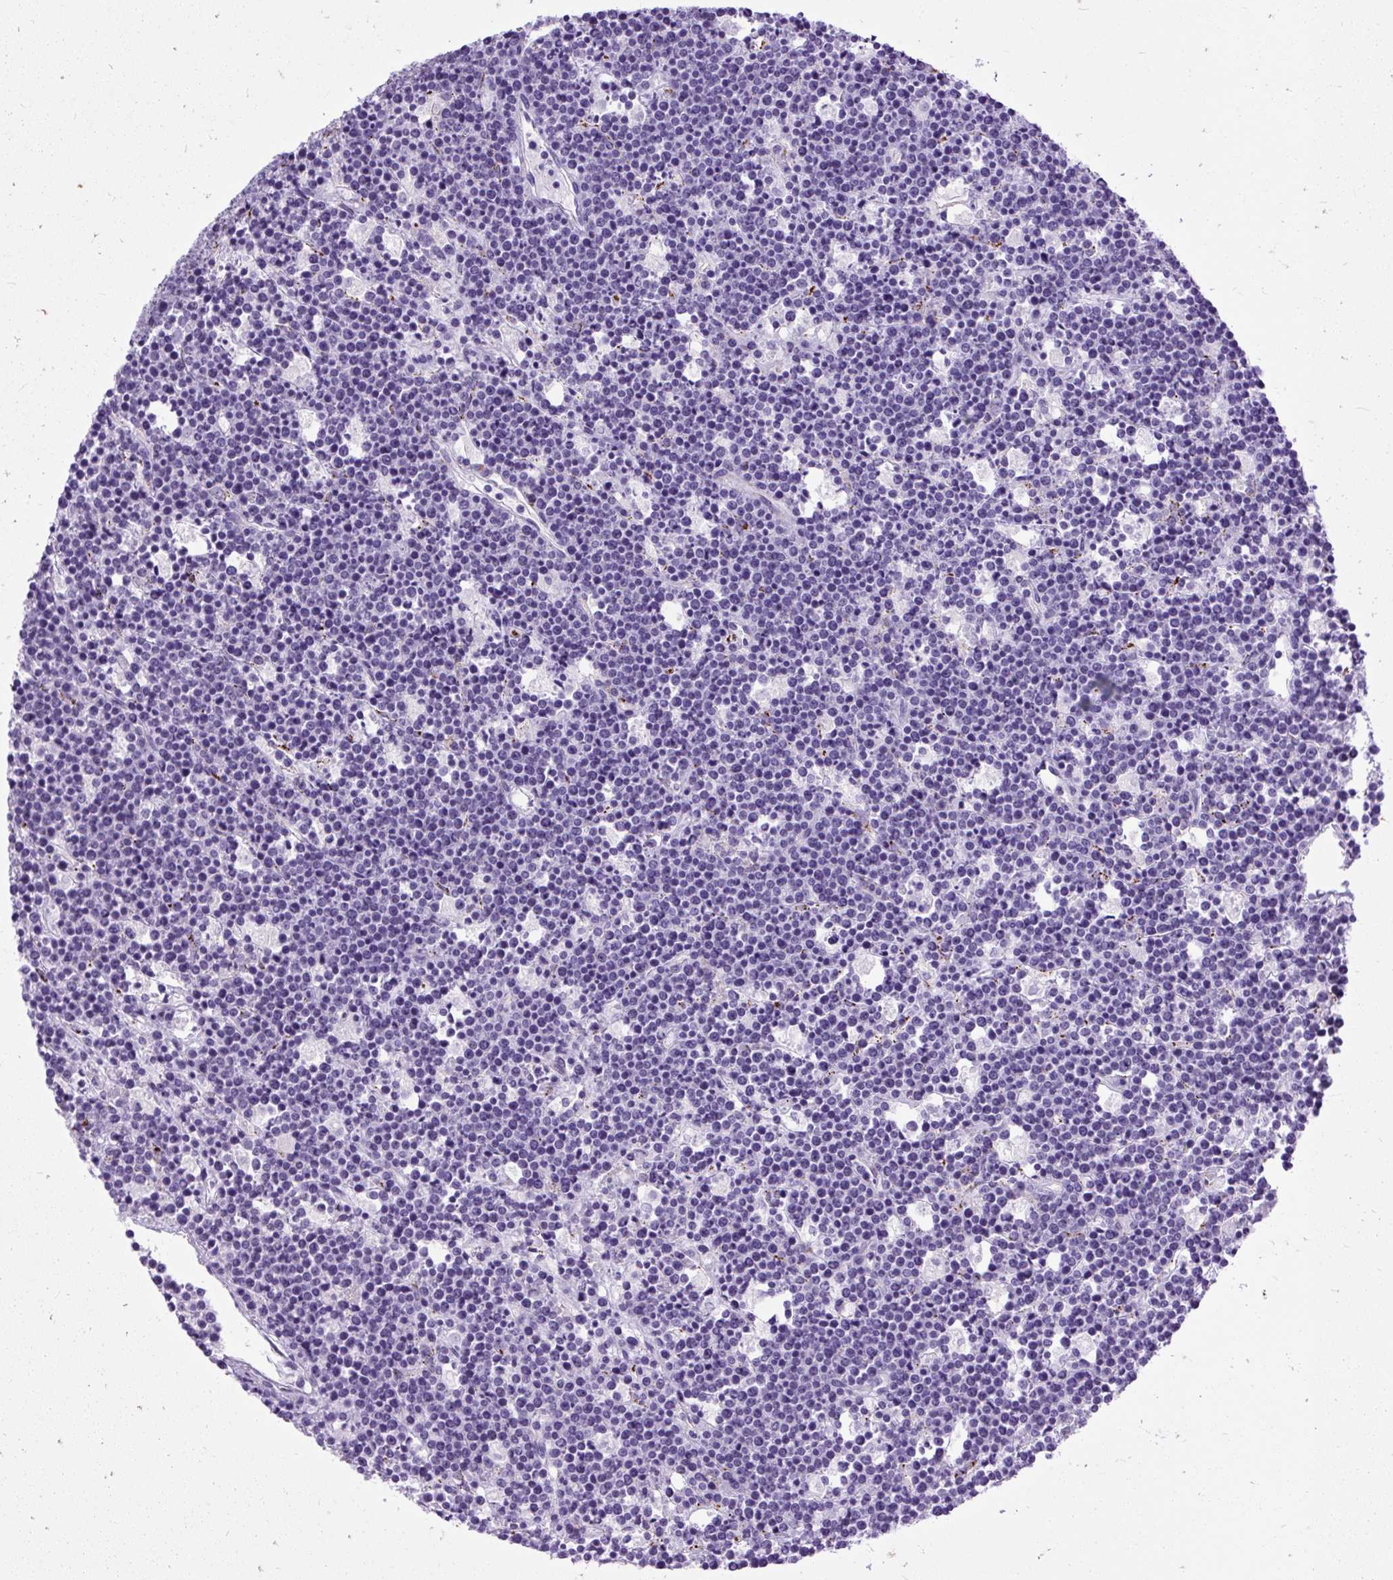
{"staining": {"intensity": "negative", "quantity": "none", "location": "none"}, "tissue": "lymphoma", "cell_type": "Tumor cells", "image_type": "cancer", "snomed": [{"axis": "morphology", "description": "Malignant lymphoma, non-Hodgkin's type, High grade"}, {"axis": "topography", "description": "Ovary"}], "caption": "This is an immunohistochemistry (IHC) micrograph of human malignant lymphoma, non-Hodgkin's type (high-grade). There is no staining in tumor cells.", "gene": "ZNF256", "patient": {"sex": "female", "age": 56}}